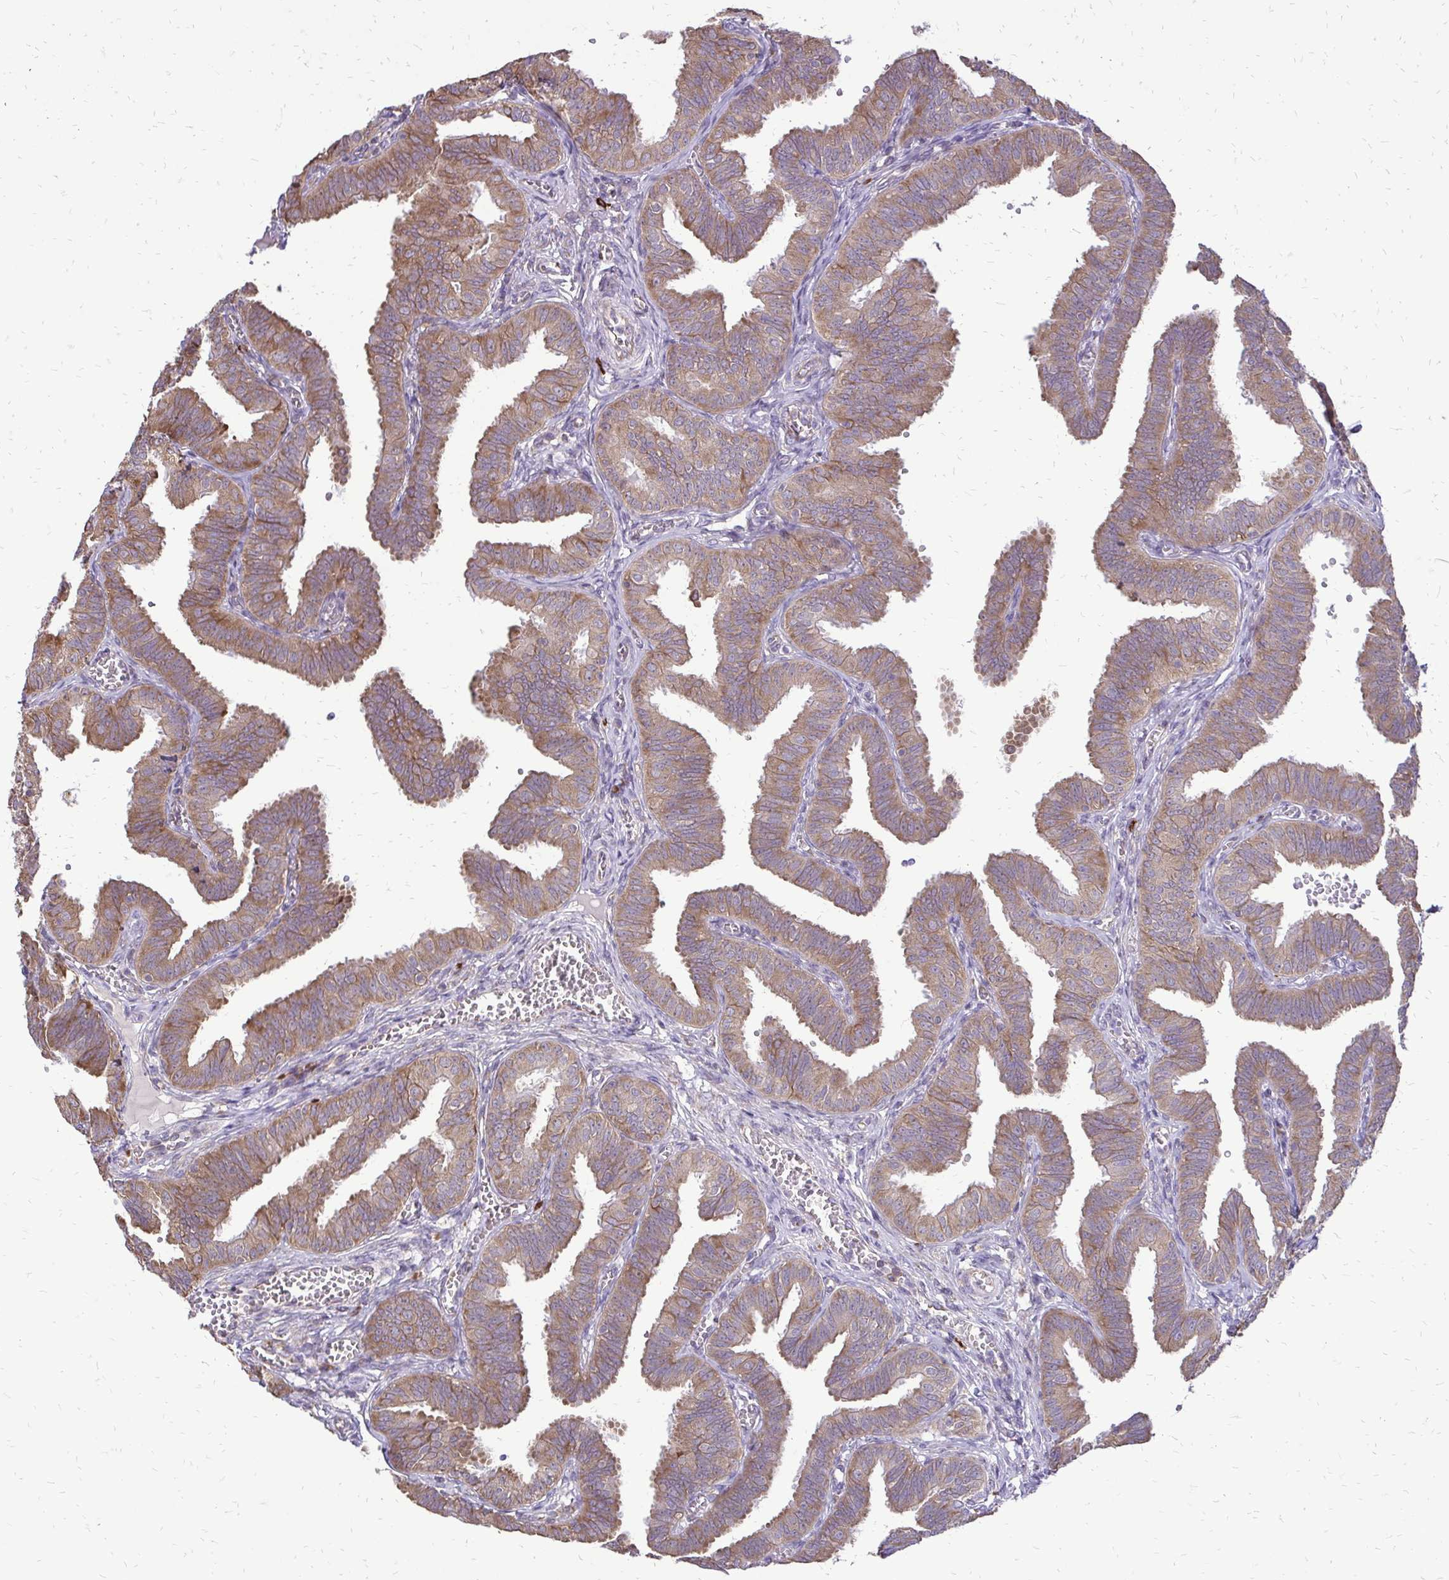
{"staining": {"intensity": "moderate", "quantity": ">75%", "location": "cytoplasmic/membranous"}, "tissue": "fallopian tube", "cell_type": "Glandular cells", "image_type": "normal", "snomed": [{"axis": "morphology", "description": "Normal tissue, NOS"}, {"axis": "topography", "description": "Fallopian tube"}], "caption": "About >75% of glandular cells in benign human fallopian tube reveal moderate cytoplasmic/membranous protein positivity as visualized by brown immunohistochemical staining.", "gene": "RPS3", "patient": {"sex": "female", "age": 25}}